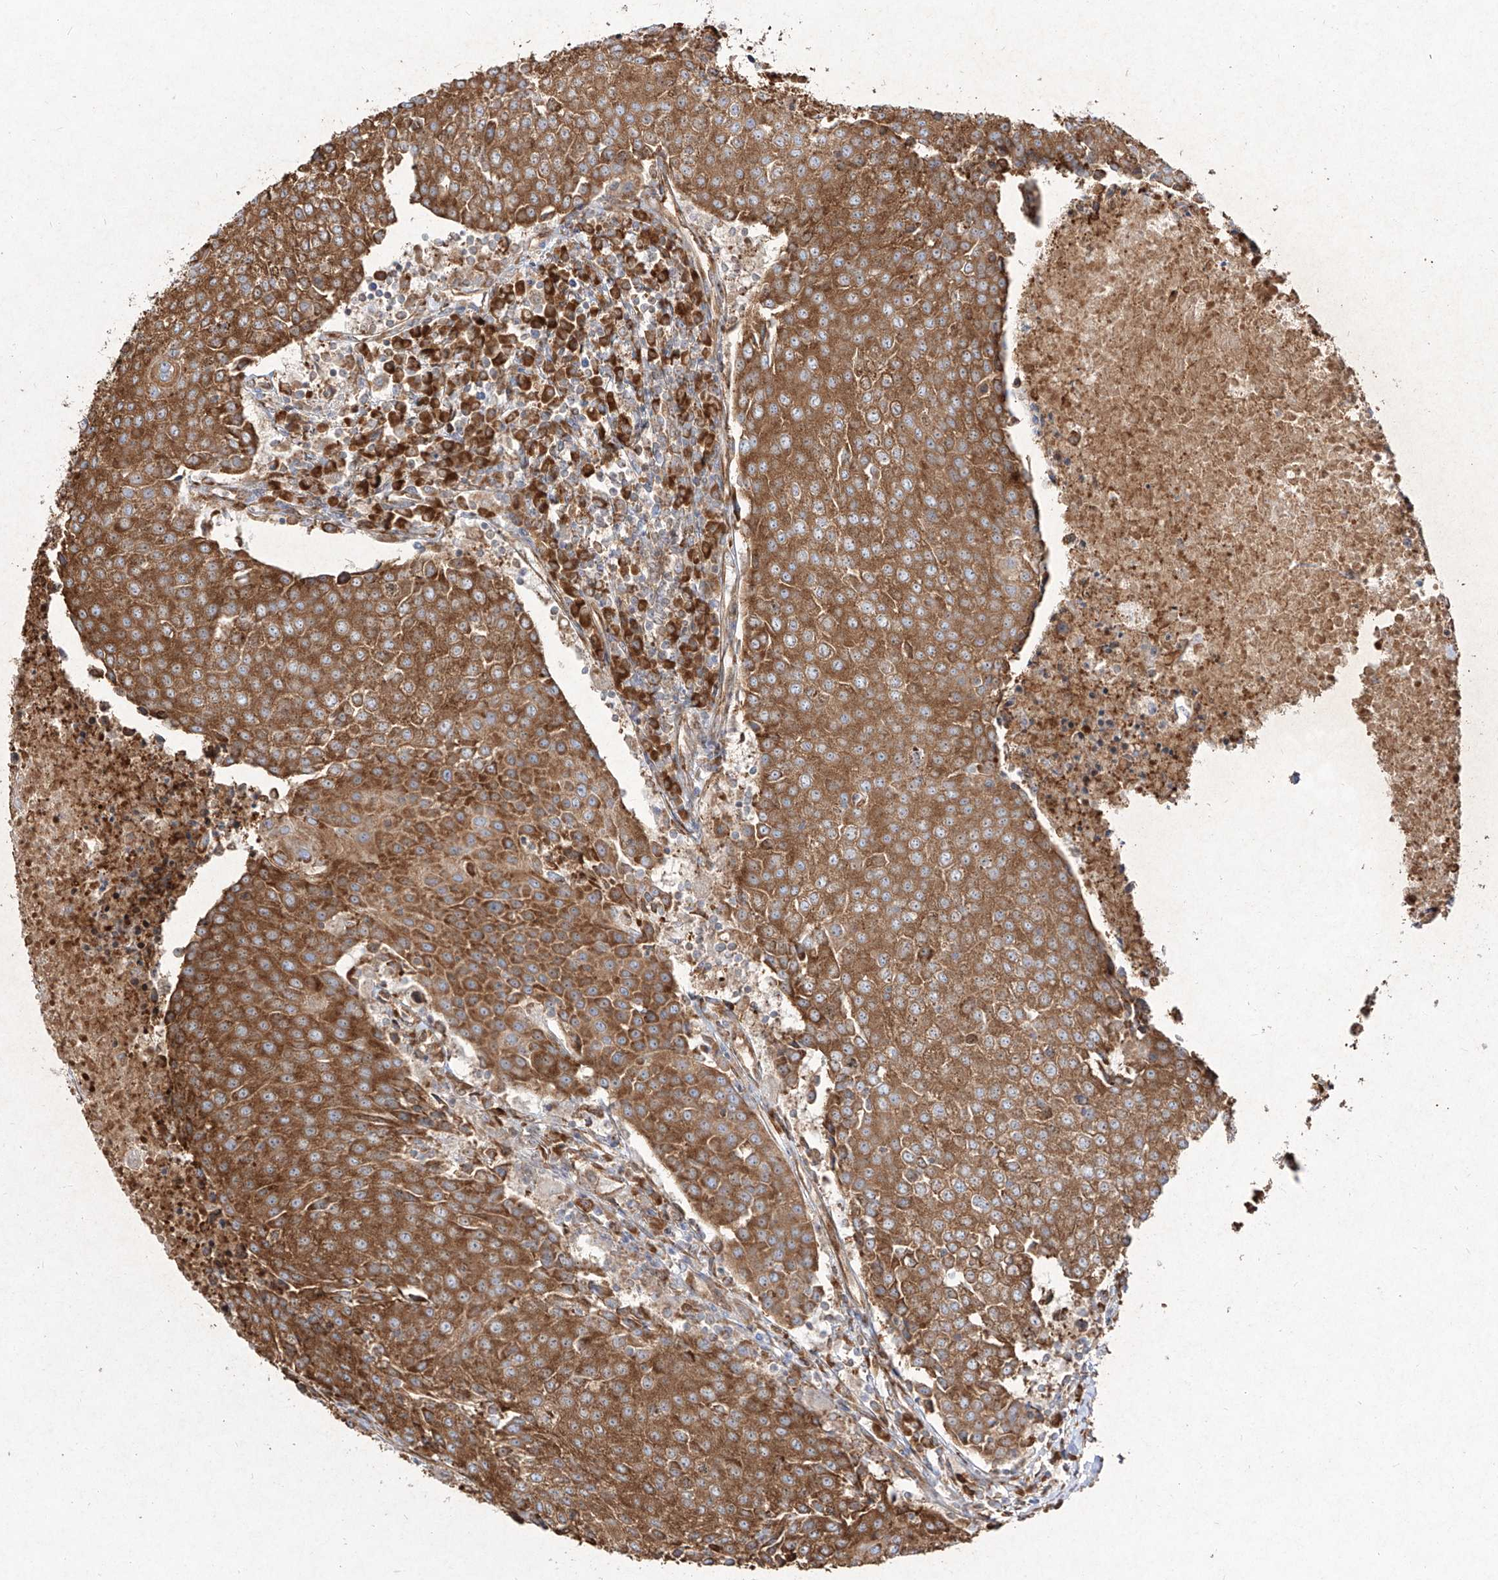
{"staining": {"intensity": "strong", "quantity": ">75%", "location": "cytoplasmic/membranous"}, "tissue": "urothelial cancer", "cell_type": "Tumor cells", "image_type": "cancer", "snomed": [{"axis": "morphology", "description": "Urothelial carcinoma, High grade"}, {"axis": "topography", "description": "Urinary bladder"}], "caption": "Tumor cells display high levels of strong cytoplasmic/membranous staining in approximately >75% of cells in urothelial carcinoma (high-grade). The protein is shown in brown color, while the nuclei are stained blue.", "gene": "RPS25", "patient": {"sex": "female", "age": 85}}